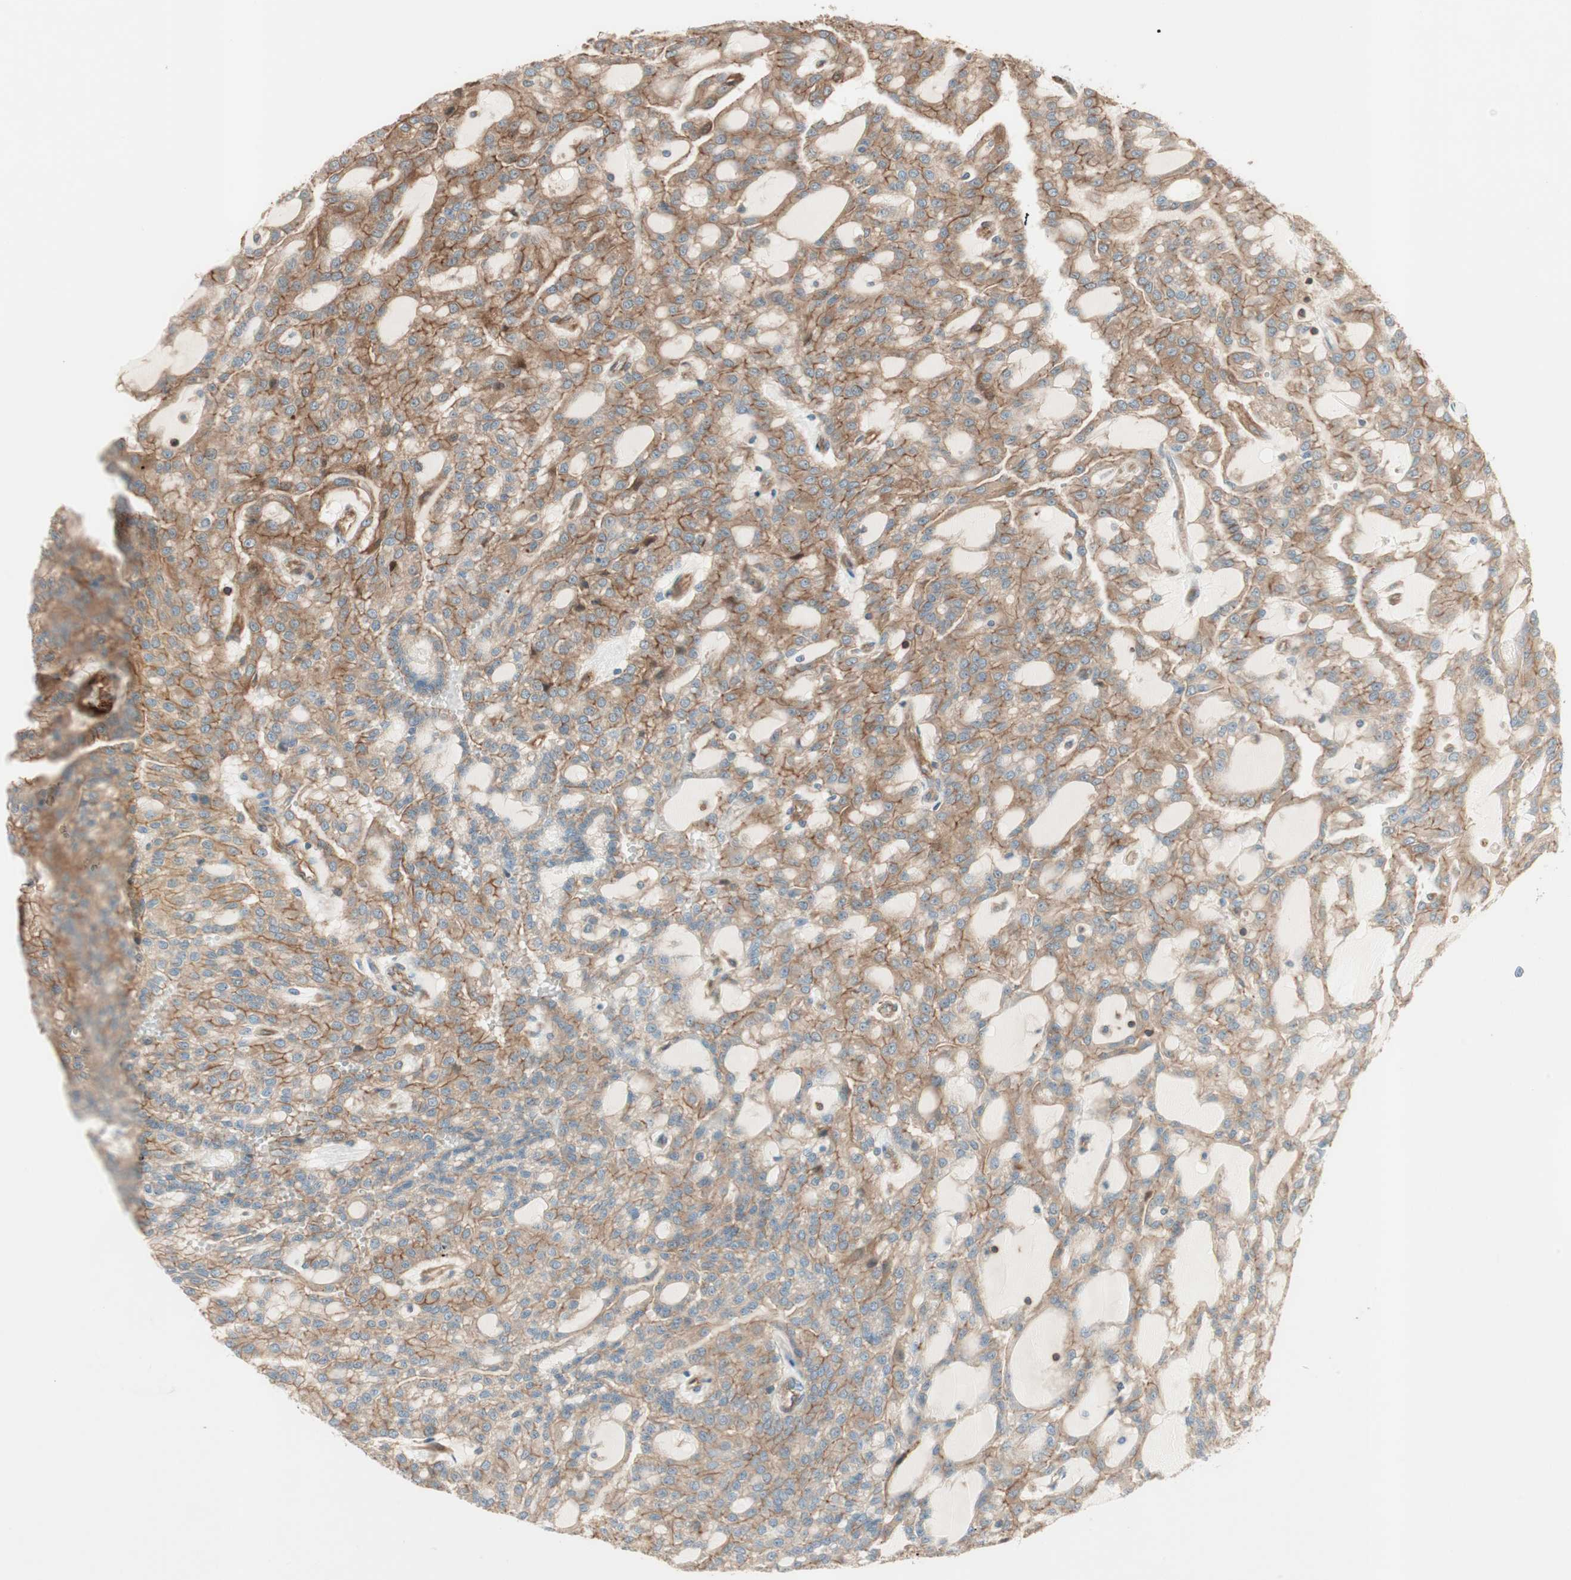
{"staining": {"intensity": "moderate", "quantity": ">75%", "location": "cytoplasmic/membranous"}, "tissue": "renal cancer", "cell_type": "Tumor cells", "image_type": "cancer", "snomed": [{"axis": "morphology", "description": "Adenocarcinoma, NOS"}, {"axis": "topography", "description": "Kidney"}], "caption": "Adenocarcinoma (renal) stained for a protein (brown) shows moderate cytoplasmic/membranous positive staining in about >75% of tumor cells.", "gene": "TCP11L1", "patient": {"sex": "male", "age": 63}}